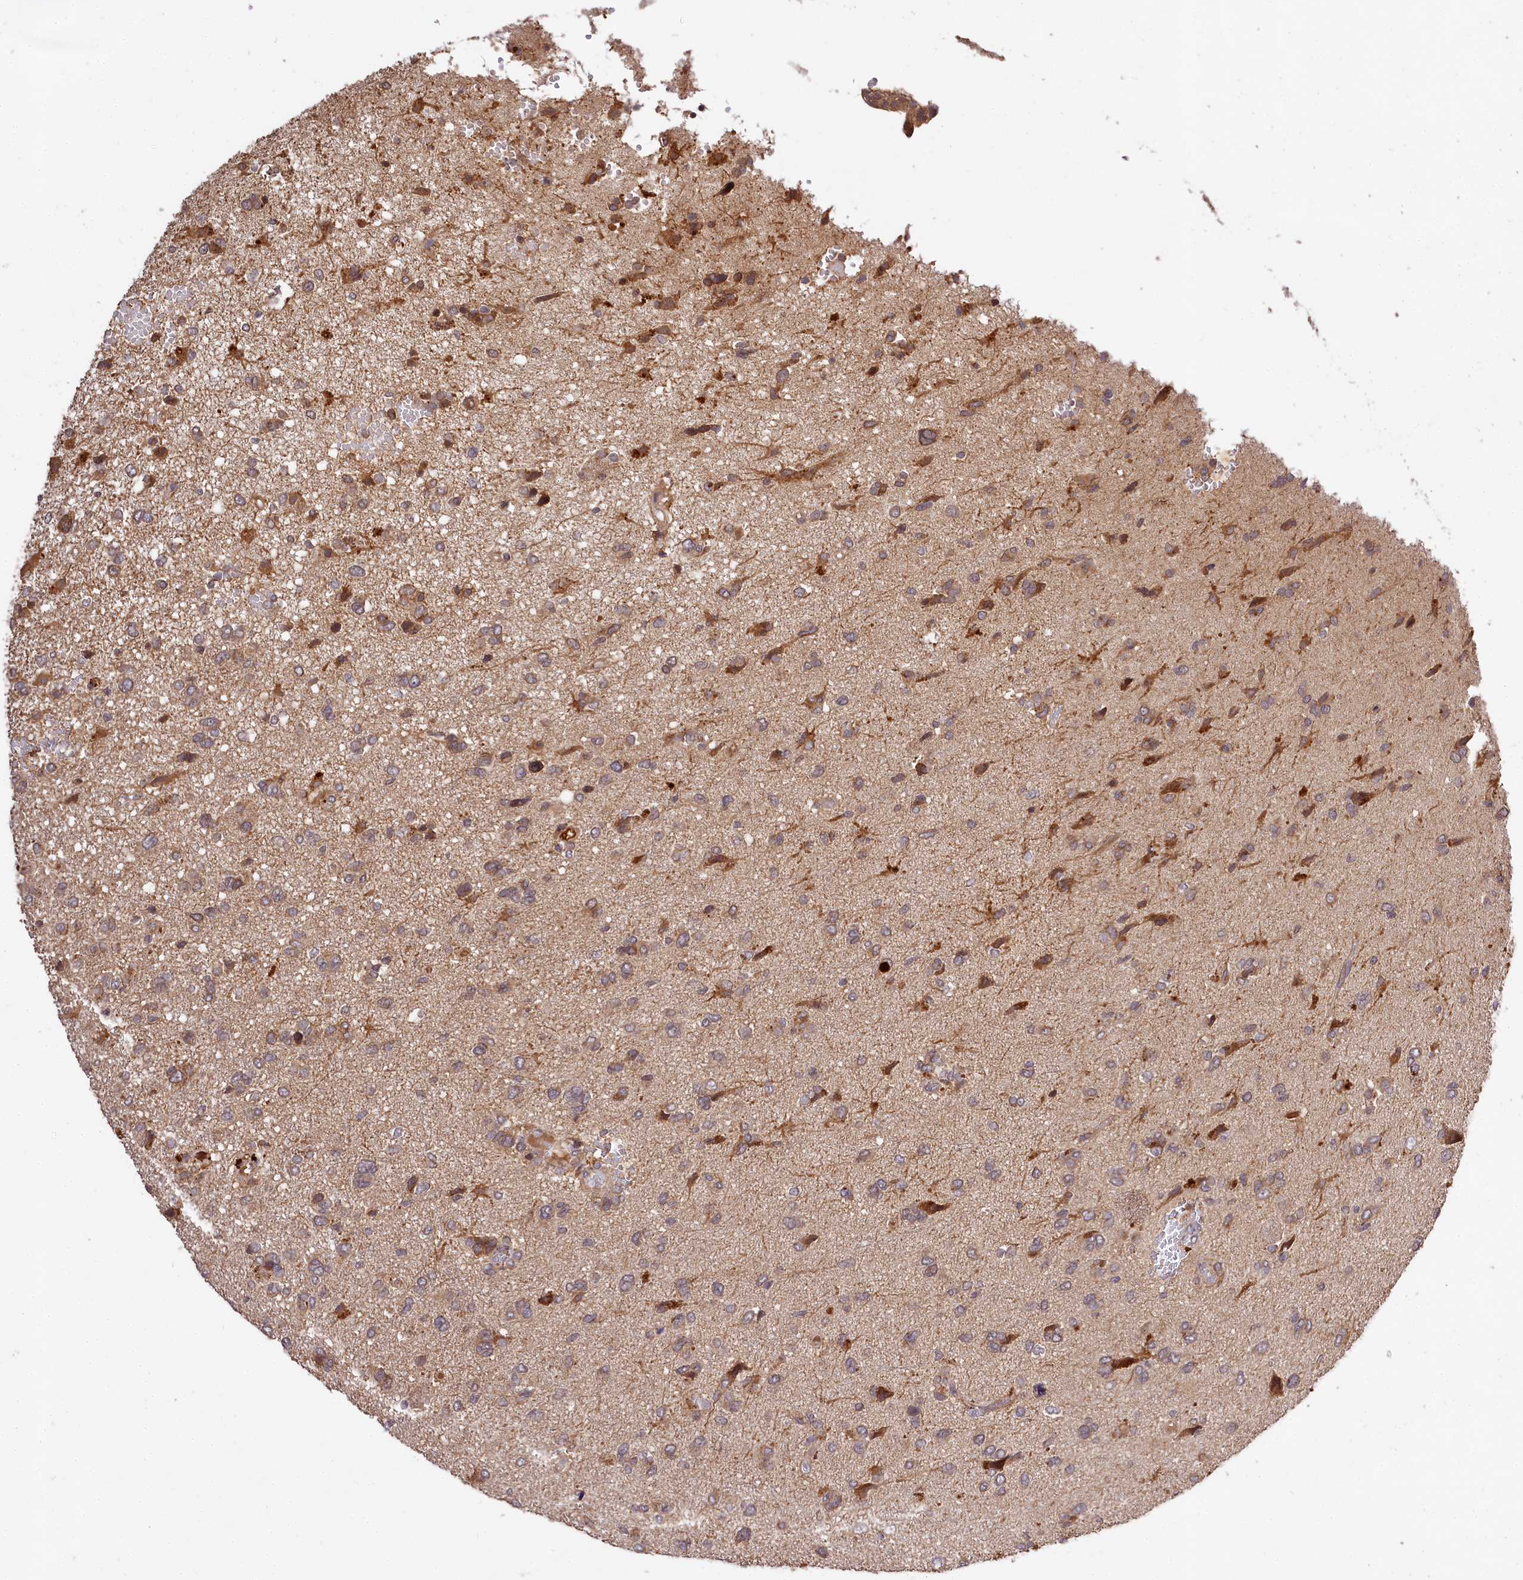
{"staining": {"intensity": "weak", "quantity": "25%-75%", "location": "cytoplasmic/membranous"}, "tissue": "glioma", "cell_type": "Tumor cells", "image_type": "cancer", "snomed": [{"axis": "morphology", "description": "Glioma, malignant, High grade"}, {"axis": "topography", "description": "Brain"}], "caption": "Brown immunohistochemical staining in human high-grade glioma (malignant) shows weak cytoplasmic/membranous positivity in approximately 25%-75% of tumor cells. (Brightfield microscopy of DAB IHC at high magnification).", "gene": "MCF2L2", "patient": {"sex": "female", "age": 59}}